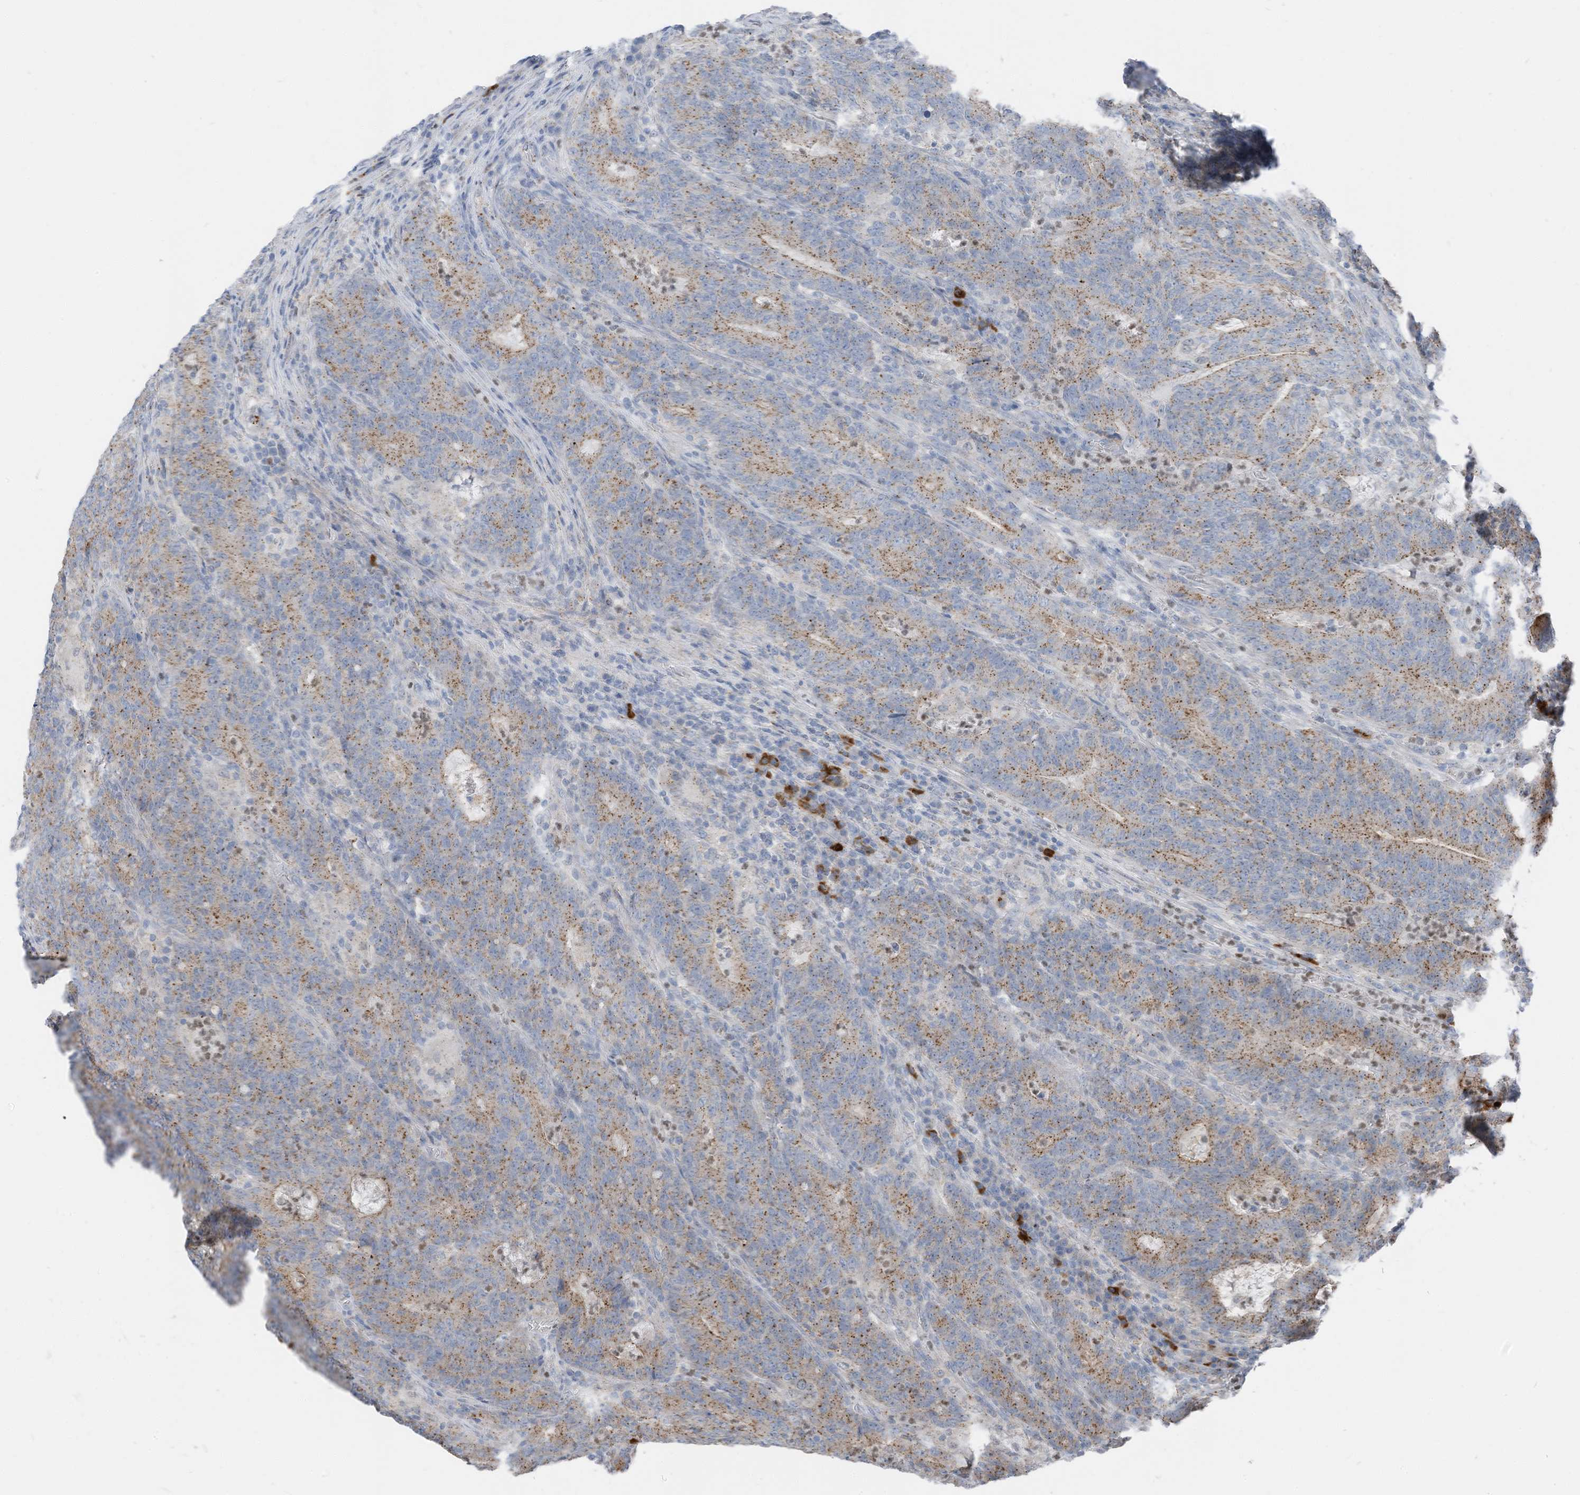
{"staining": {"intensity": "moderate", "quantity": ">75%", "location": "cytoplasmic/membranous"}, "tissue": "colorectal cancer", "cell_type": "Tumor cells", "image_type": "cancer", "snomed": [{"axis": "morphology", "description": "Normal tissue, NOS"}, {"axis": "morphology", "description": "Adenocarcinoma, NOS"}, {"axis": "topography", "description": "Colon"}], "caption": "About >75% of tumor cells in human colorectal cancer (adenocarcinoma) show moderate cytoplasmic/membranous protein positivity as visualized by brown immunohistochemical staining.", "gene": "CHMP2B", "patient": {"sex": "female", "age": 75}}